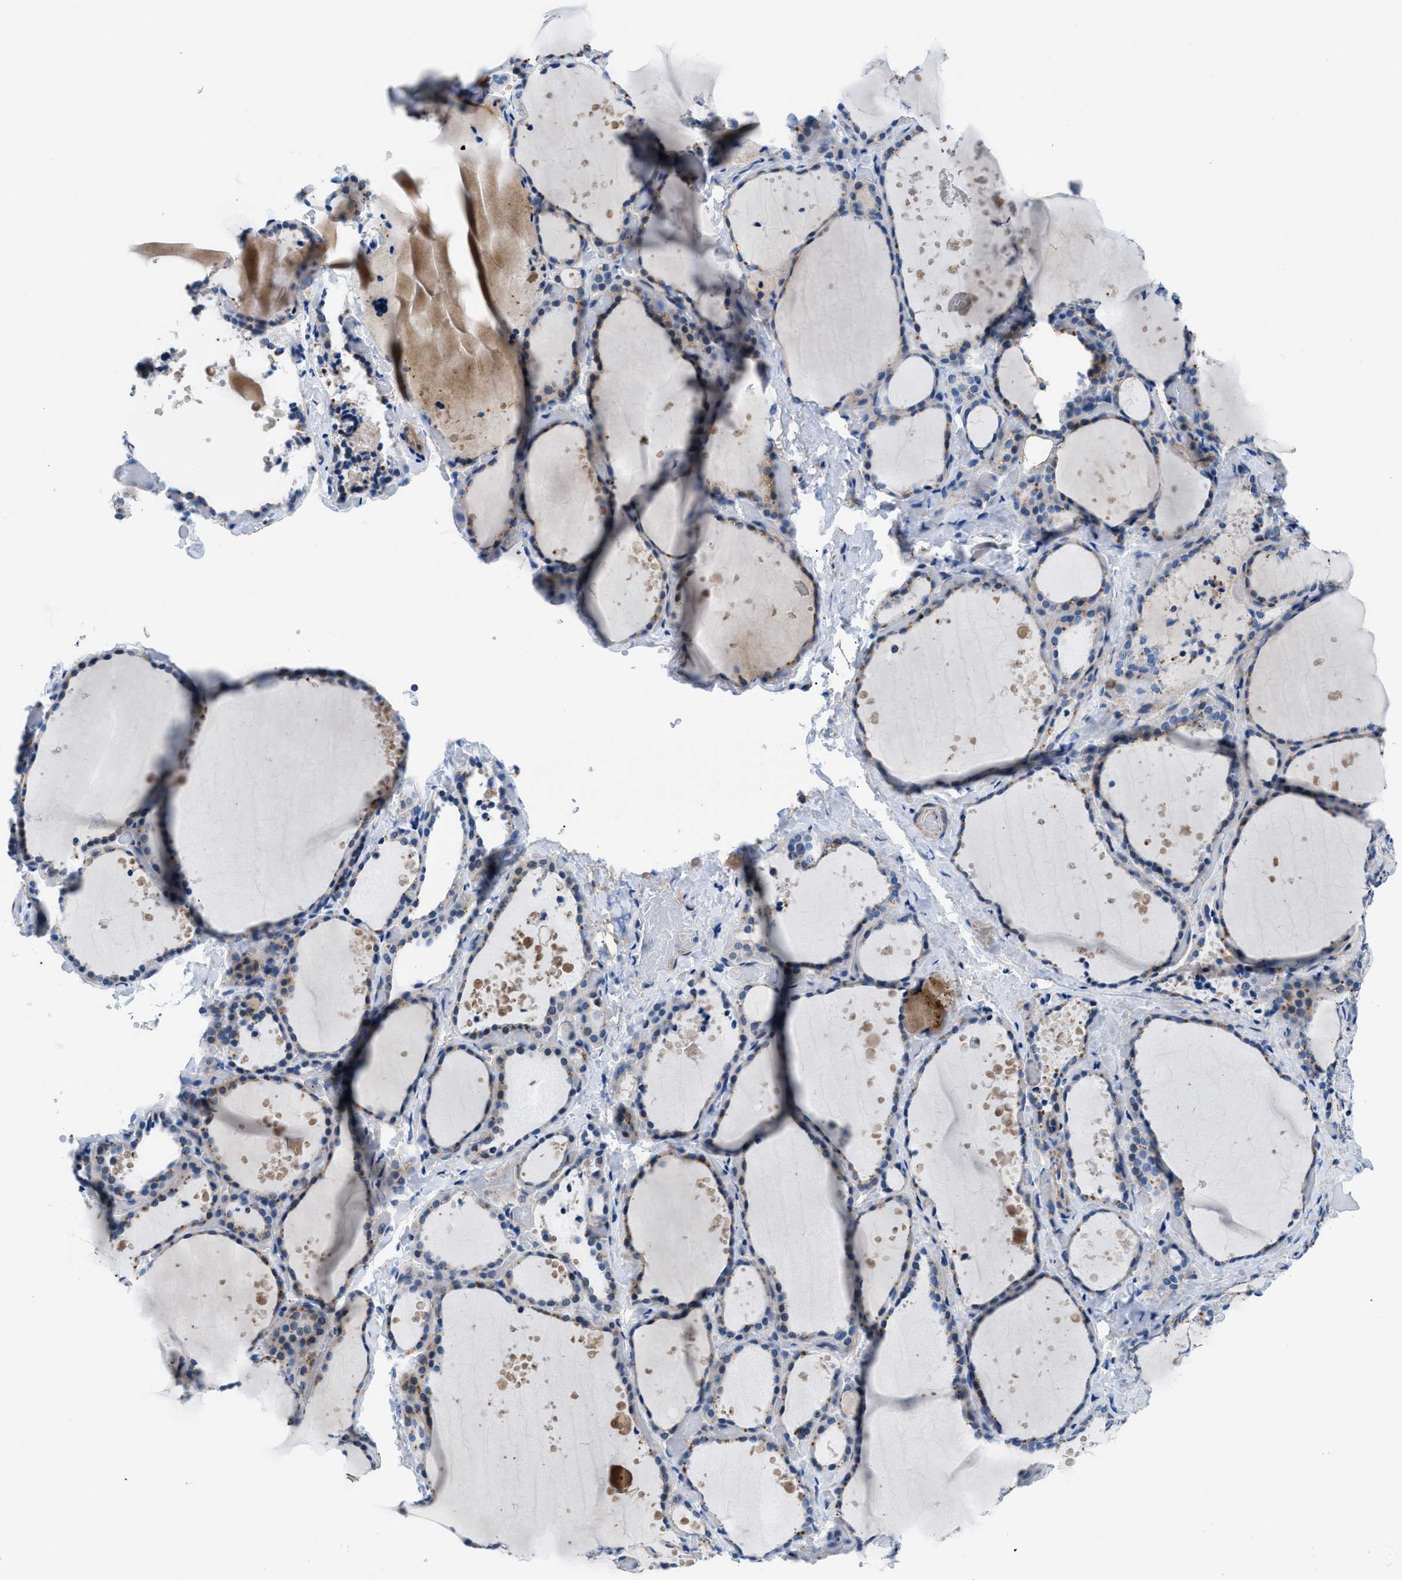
{"staining": {"intensity": "weak", "quantity": "<25%", "location": "cytoplasmic/membranous"}, "tissue": "thyroid gland", "cell_type": "Glandular cells", "image_type": "normal", "snomed": [{"axis": "morphology", "description": "Normal tissue, NOS"}, {"axis": "topography", "description": "Thyroid gland"}], "caption": "This image is of benign thyroid gland stained with IHC to label a protein in brown with the nuclei are counter-stained blue. There is no positivity in glandular cells. (Brightfield microscopy of DAB immunohistochemistry (IHC) at high magnification).", "gene": "UAP1", "patient": {"sex": "female", "age": 44}}